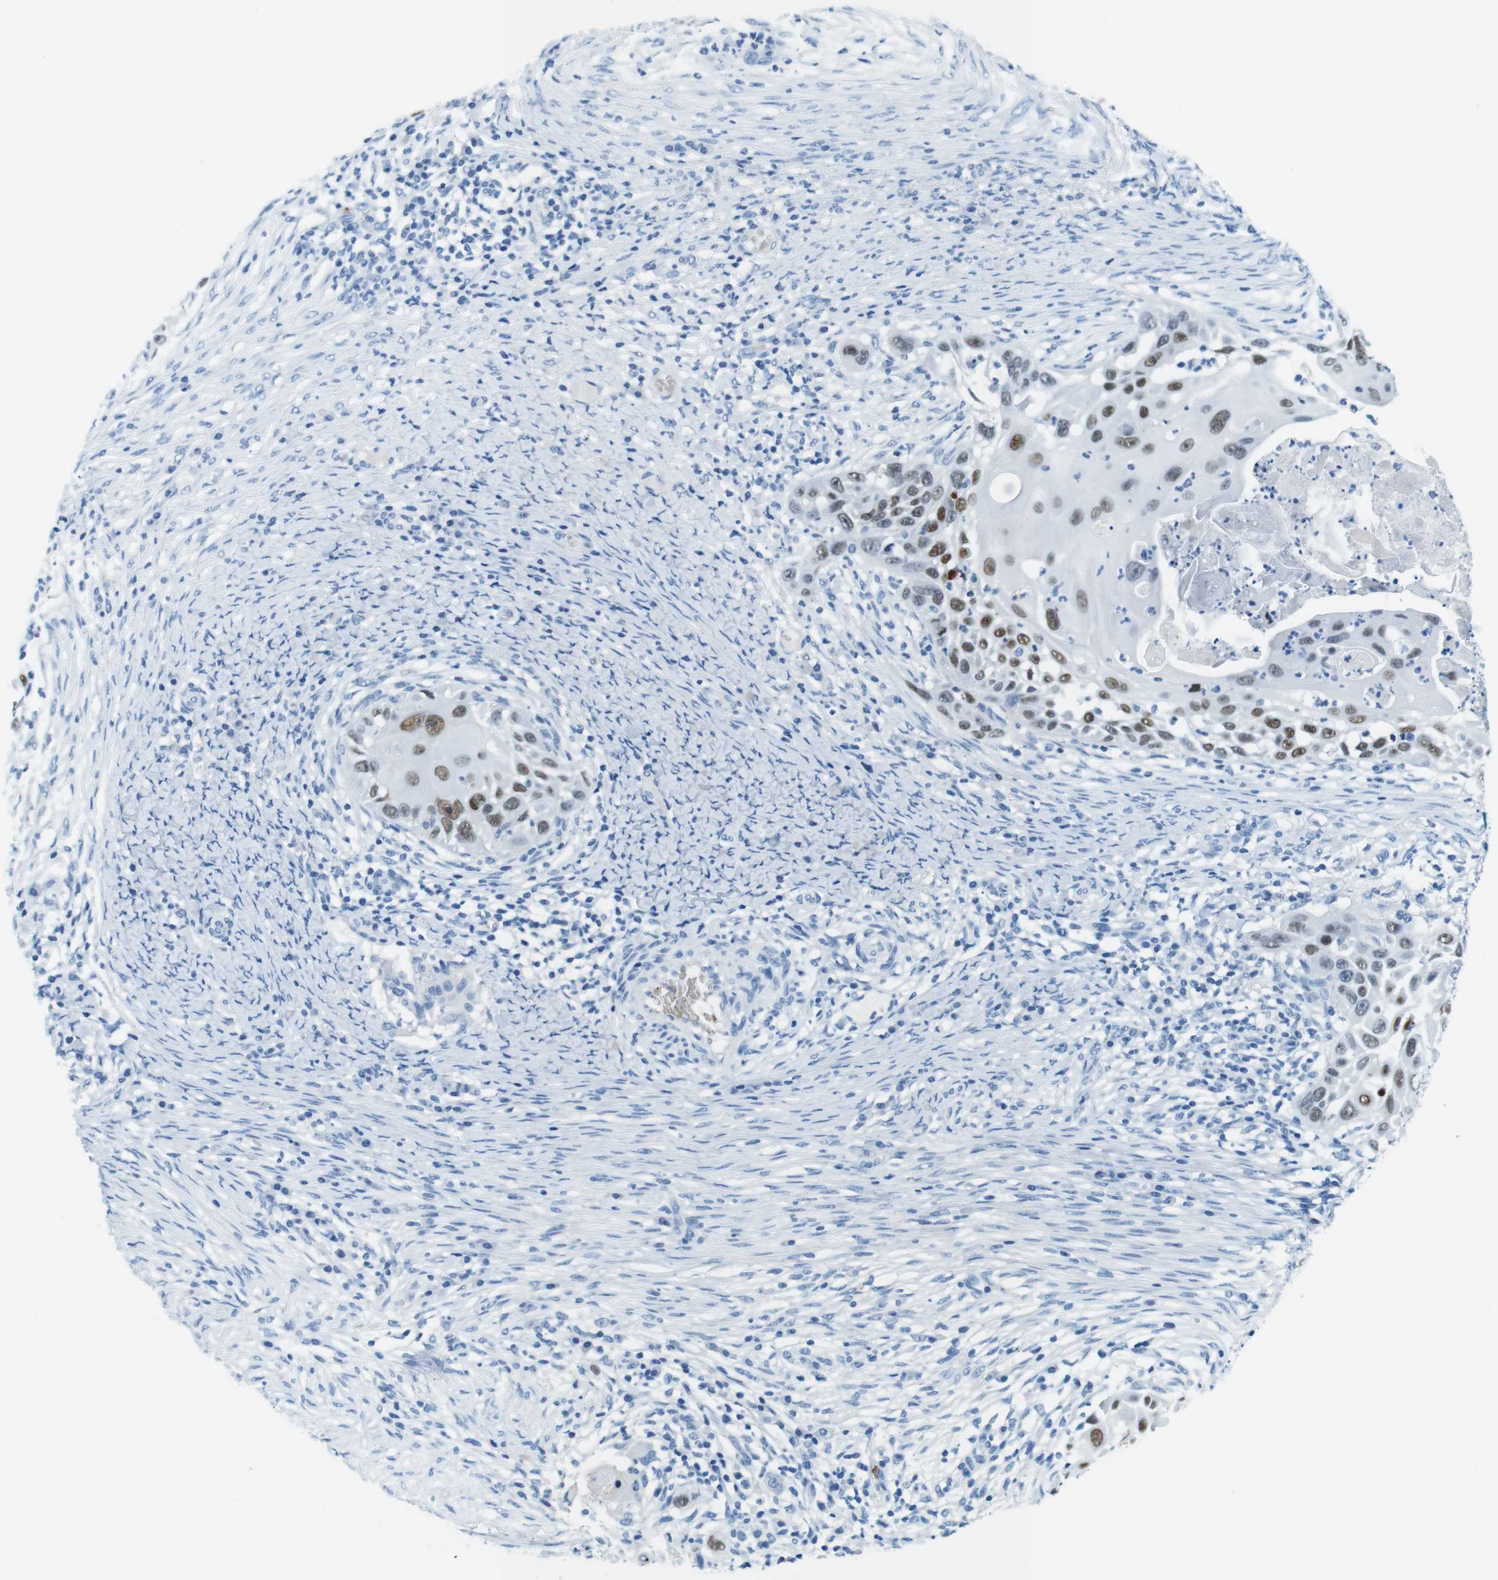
{"staining": {"intensity": "moderate", "quantity": "25%-75%", "location": "nuclear"}, "tissue": "skin cancer", "cell_type": "Tumor cells", "image_type": "cancer", "snomed": [{"axis": "morphology", "description": "Squamous cell carcinoma, NOS"}, {"axis": "topography", "description": "Skin"}], "caption": "This micrograph shows immunohistochemistry staining of human squamous cell carcinoma (skin), with medium moderate nuclear positivity in approximately 25%-75% of tumor cells.", "gene": "TFAP2C", "patient": {"sex": "female", "age": 44}}